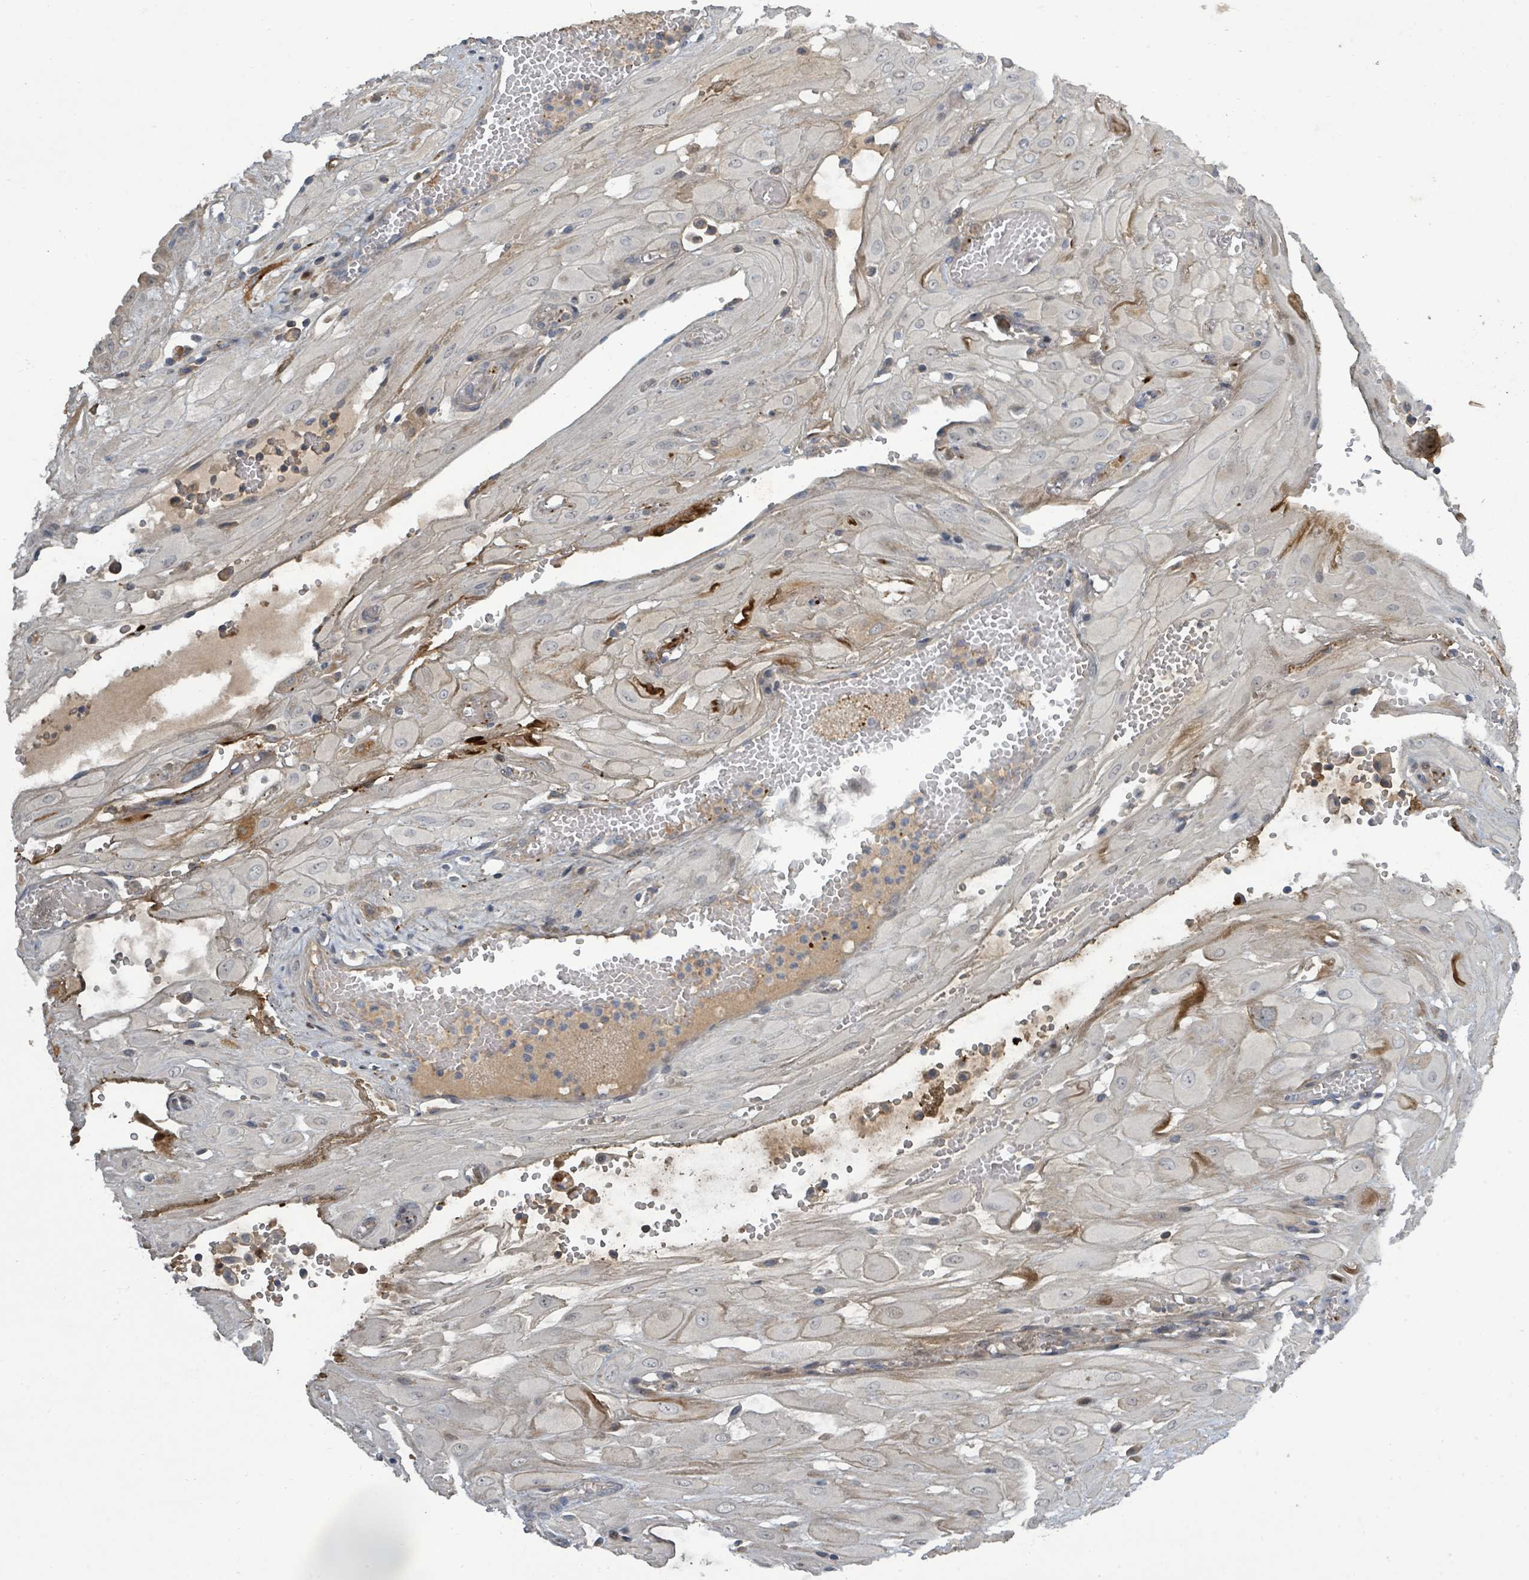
{"staining": {"intensity": "negative", "quantity": "none", "location": "none"}, "tissue": "cervical cancer", "cell_type": "Tumor cells", "image_type": "cancer", "snomed": [{"axis": "morphology", "description": "Squamous cell carcinoma, NOS"}, {"axis": "topography", "description": "Cervix"}], "caption": "There is no significant positivity in tumor cells of cervical cancer.", "gene": "LEFTY2", "patient": {"sex": "female", "age": 36}}